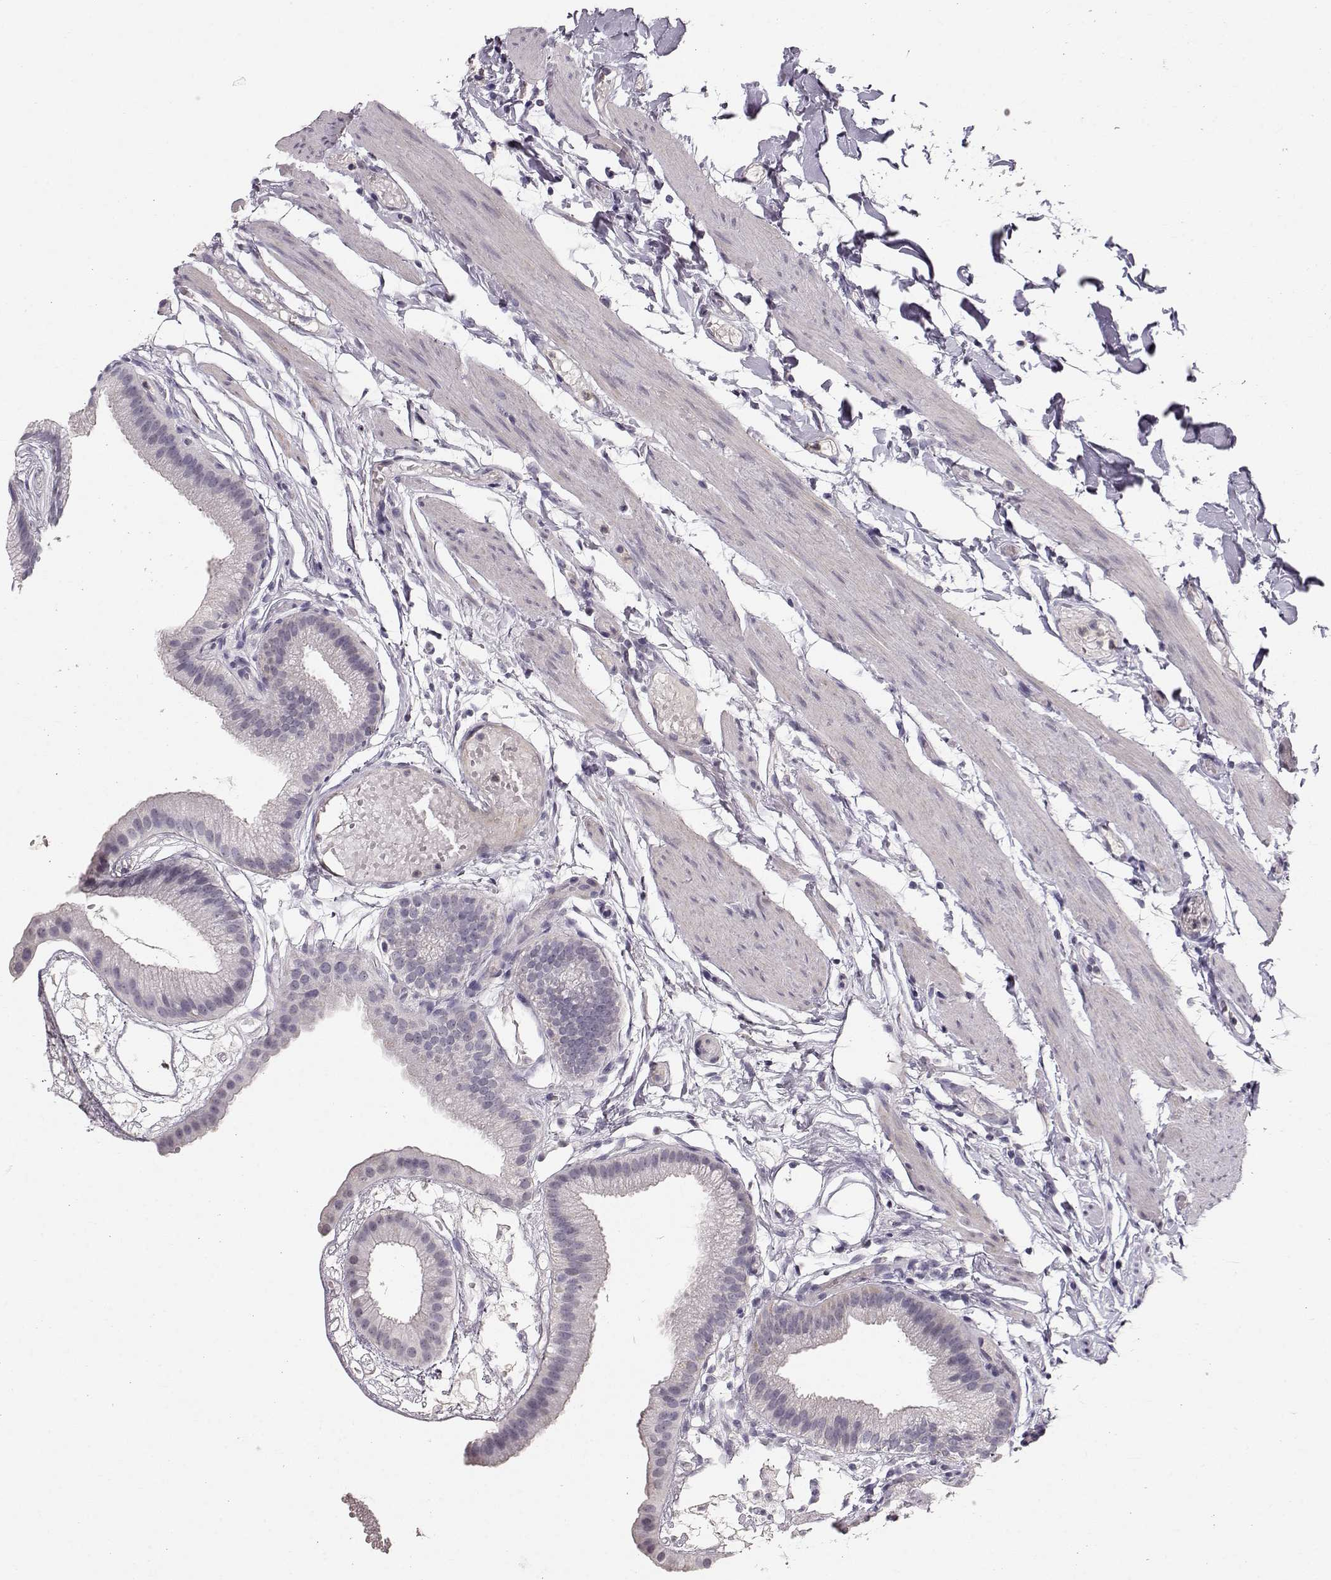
{"staining": {"intensity": "negative", "quantity": "none", "location": "none"}, "tissue": "gallbladder", "cell_type": "Glandular cells", "image_type": "normal", "snomed": [{"axis": "morphology", "description": "Normal tissue, NOS"}, {"axis": "topography", "description": "Gallbladder"}], "caption": "A histopathology image of human gallbladder is negative for staining in glandular cells. (DAB IHC, high magnification).", "gene": "POU1F1", "patient": {"sex": "female", "age": 45}}